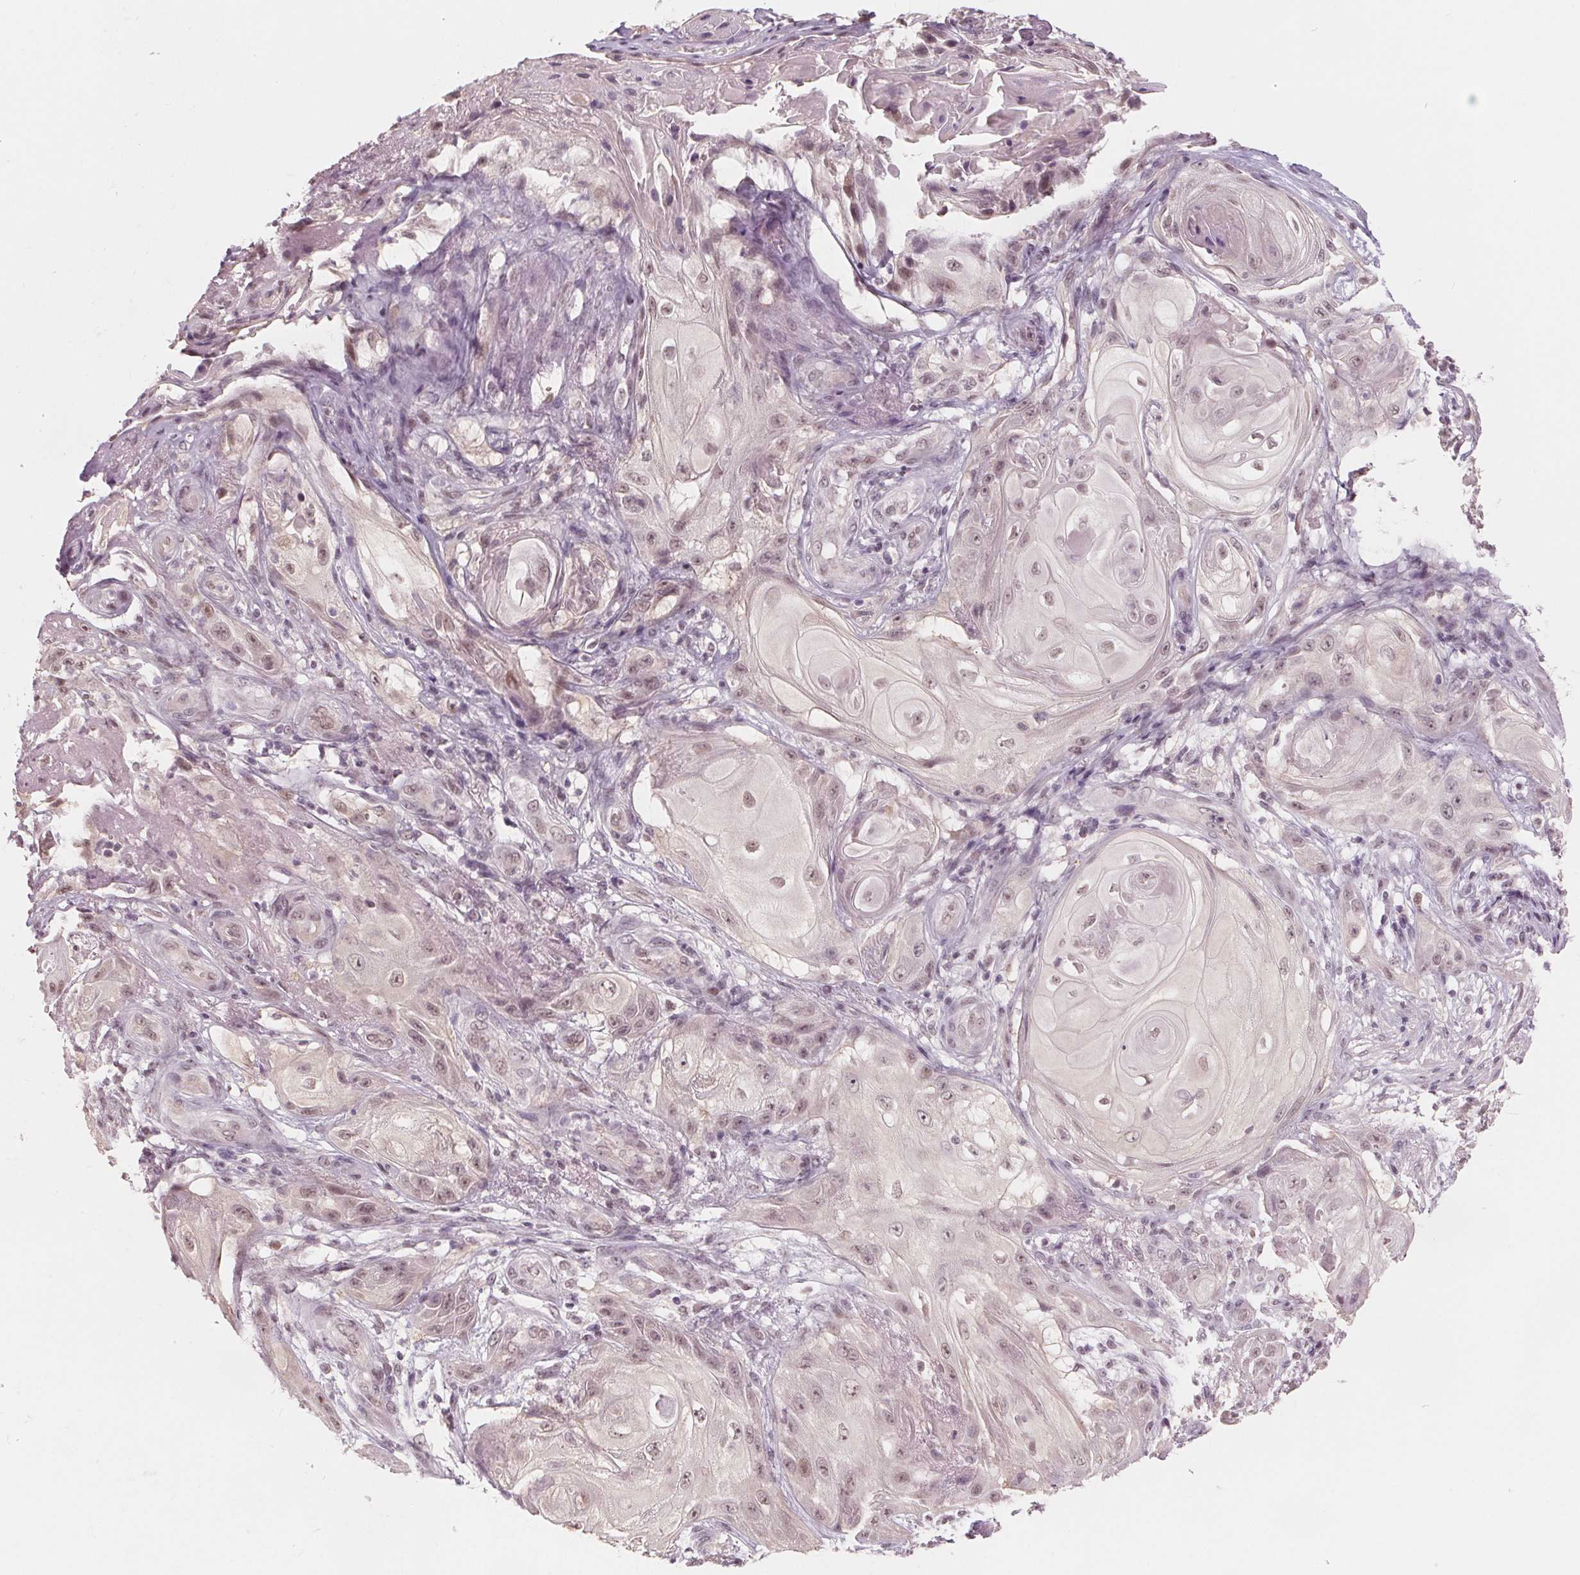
{"staining": {"intensity": "weak", "quantity": ">75%", "location": "nuclear"}, "tissue": "skin cancer", "cell_type": "Tumor cells", "image_type": "cancer", "snomed": [{"axis": "morphology", "description": "Squamous cell carcinoma, NOS"}, {"axis": "topography", "description": "Skin"}], "caption": "IHC micrograph of human skin squamous cell carcinoma stained for a protein (brown), which exhibits low levels of weak nuclear staining in approximately >75% of tumor cells.", "gene": "NUP210L", "patient": {"sex": "male", "age": 62}}